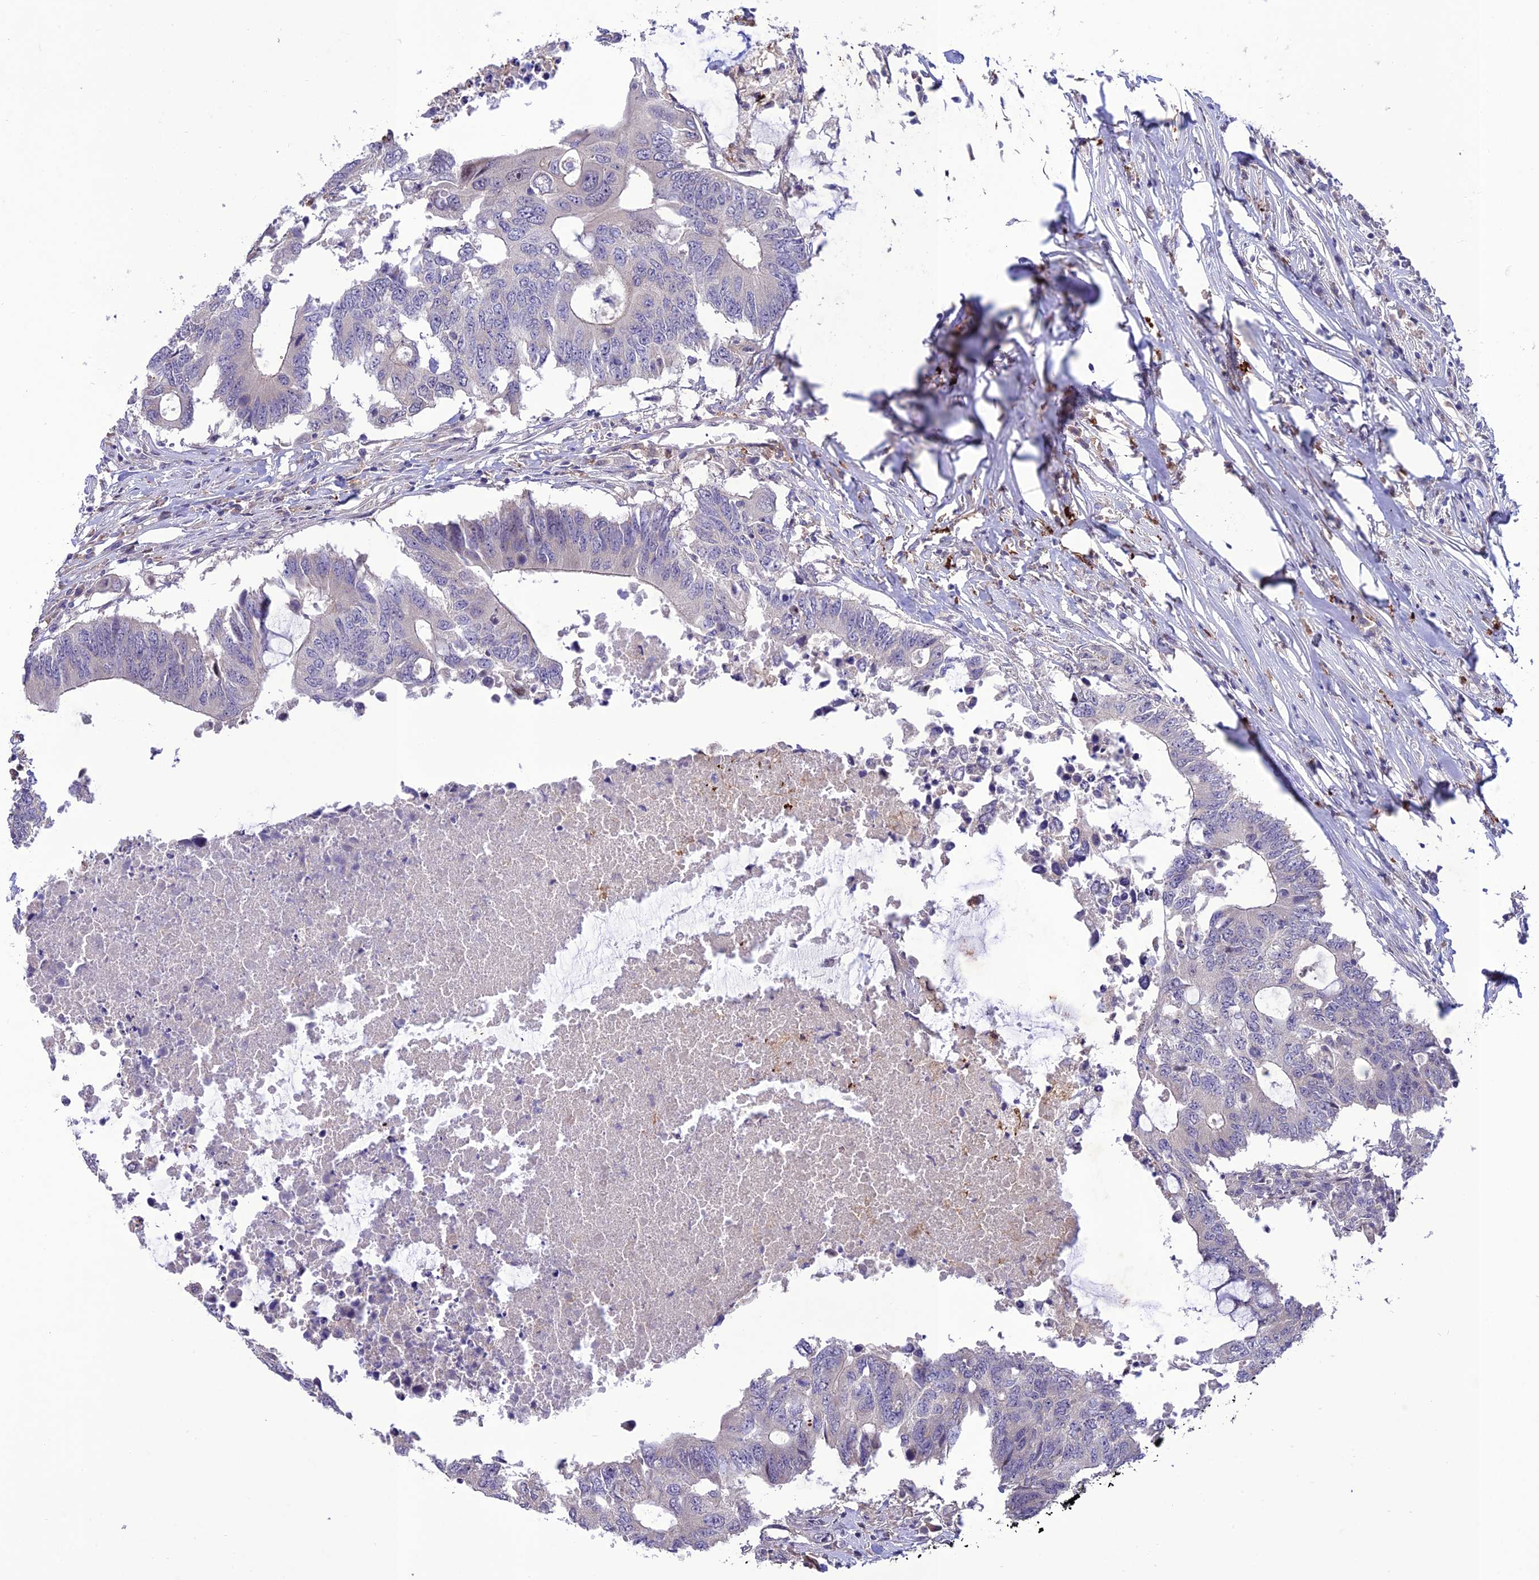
{"staining": {"intensity": "negative", "quantity": "none", "location": "none"}, "tissue": "colorectal cancer", "cell_type": "Tumor cells", "image_type": "cancer", "snomed": [{"axis": "morphology", "description": "Adenocarcinoma, NOS"}, {"axis": "topography", "description": "Colon"}], "caption": "Photomicrograph shows no protein positivity in tumor cells of colorectal cancer tissue.", "gene": "ANKRD52", "patient": {"sex": "male", "age": 71}}